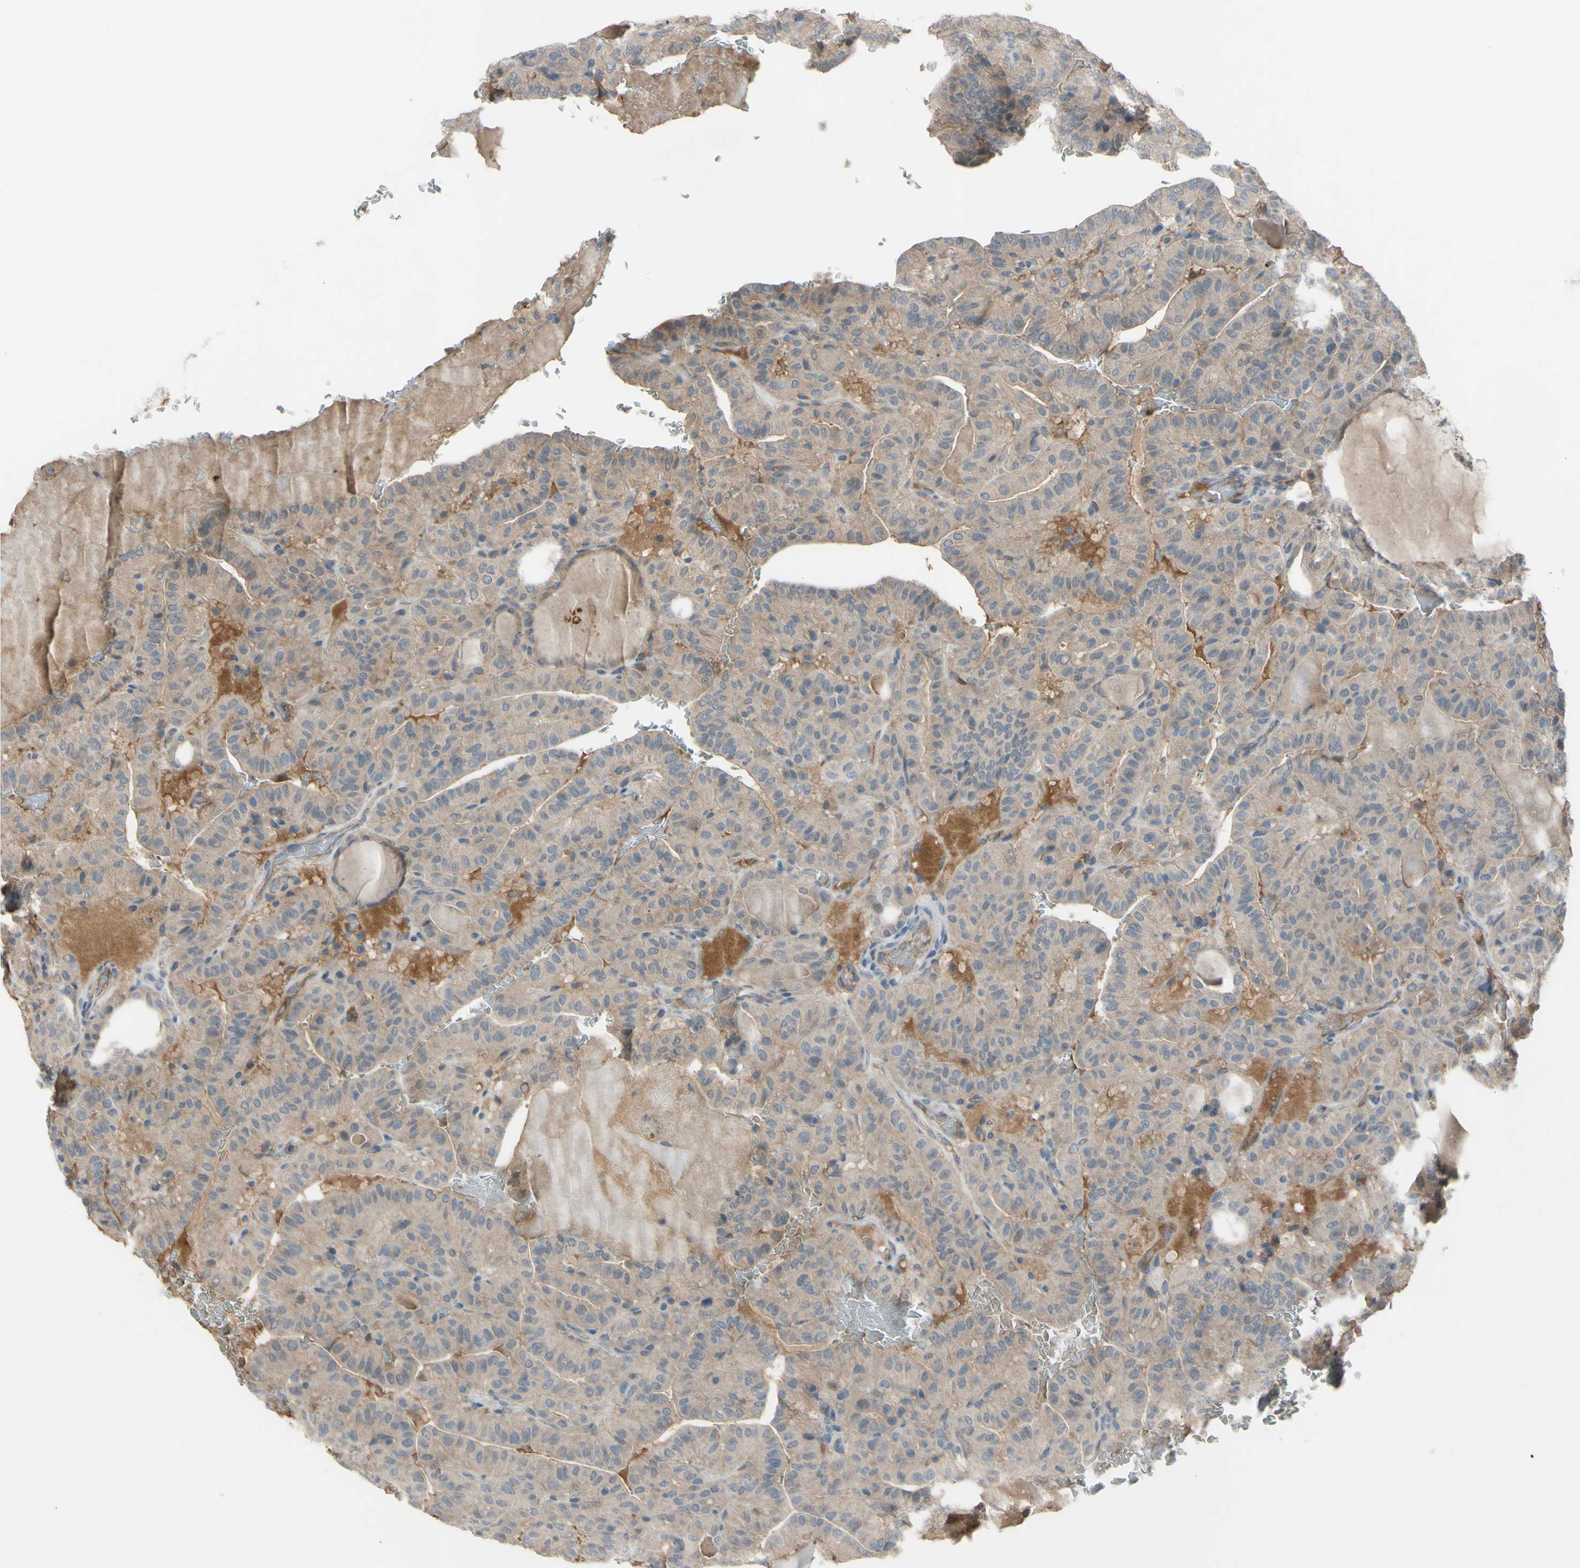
{"staining": {"intensity": "weak", "quantity": ">75%", "location": "cytoplasmic/membranous"}, "tissue": "thyroid cancer", "cell_type": "Tumor cells", "image_type": "cancer", "snomed": [{"axis": "morphology", "description": "Papillary adenocarcinoma, NOS"}, {"axis": "topography", "description": "Thyroid gland"}], "caption": "Protein analysis of thyroid papillary adenocarcinoma tissue displays weak cytoplasmic/membranous positivity in approximately >75% of tumor cells. Nuclei are stained in blue.", "gene": "AFP", "patient": {"sex": "male", "age": 77}}